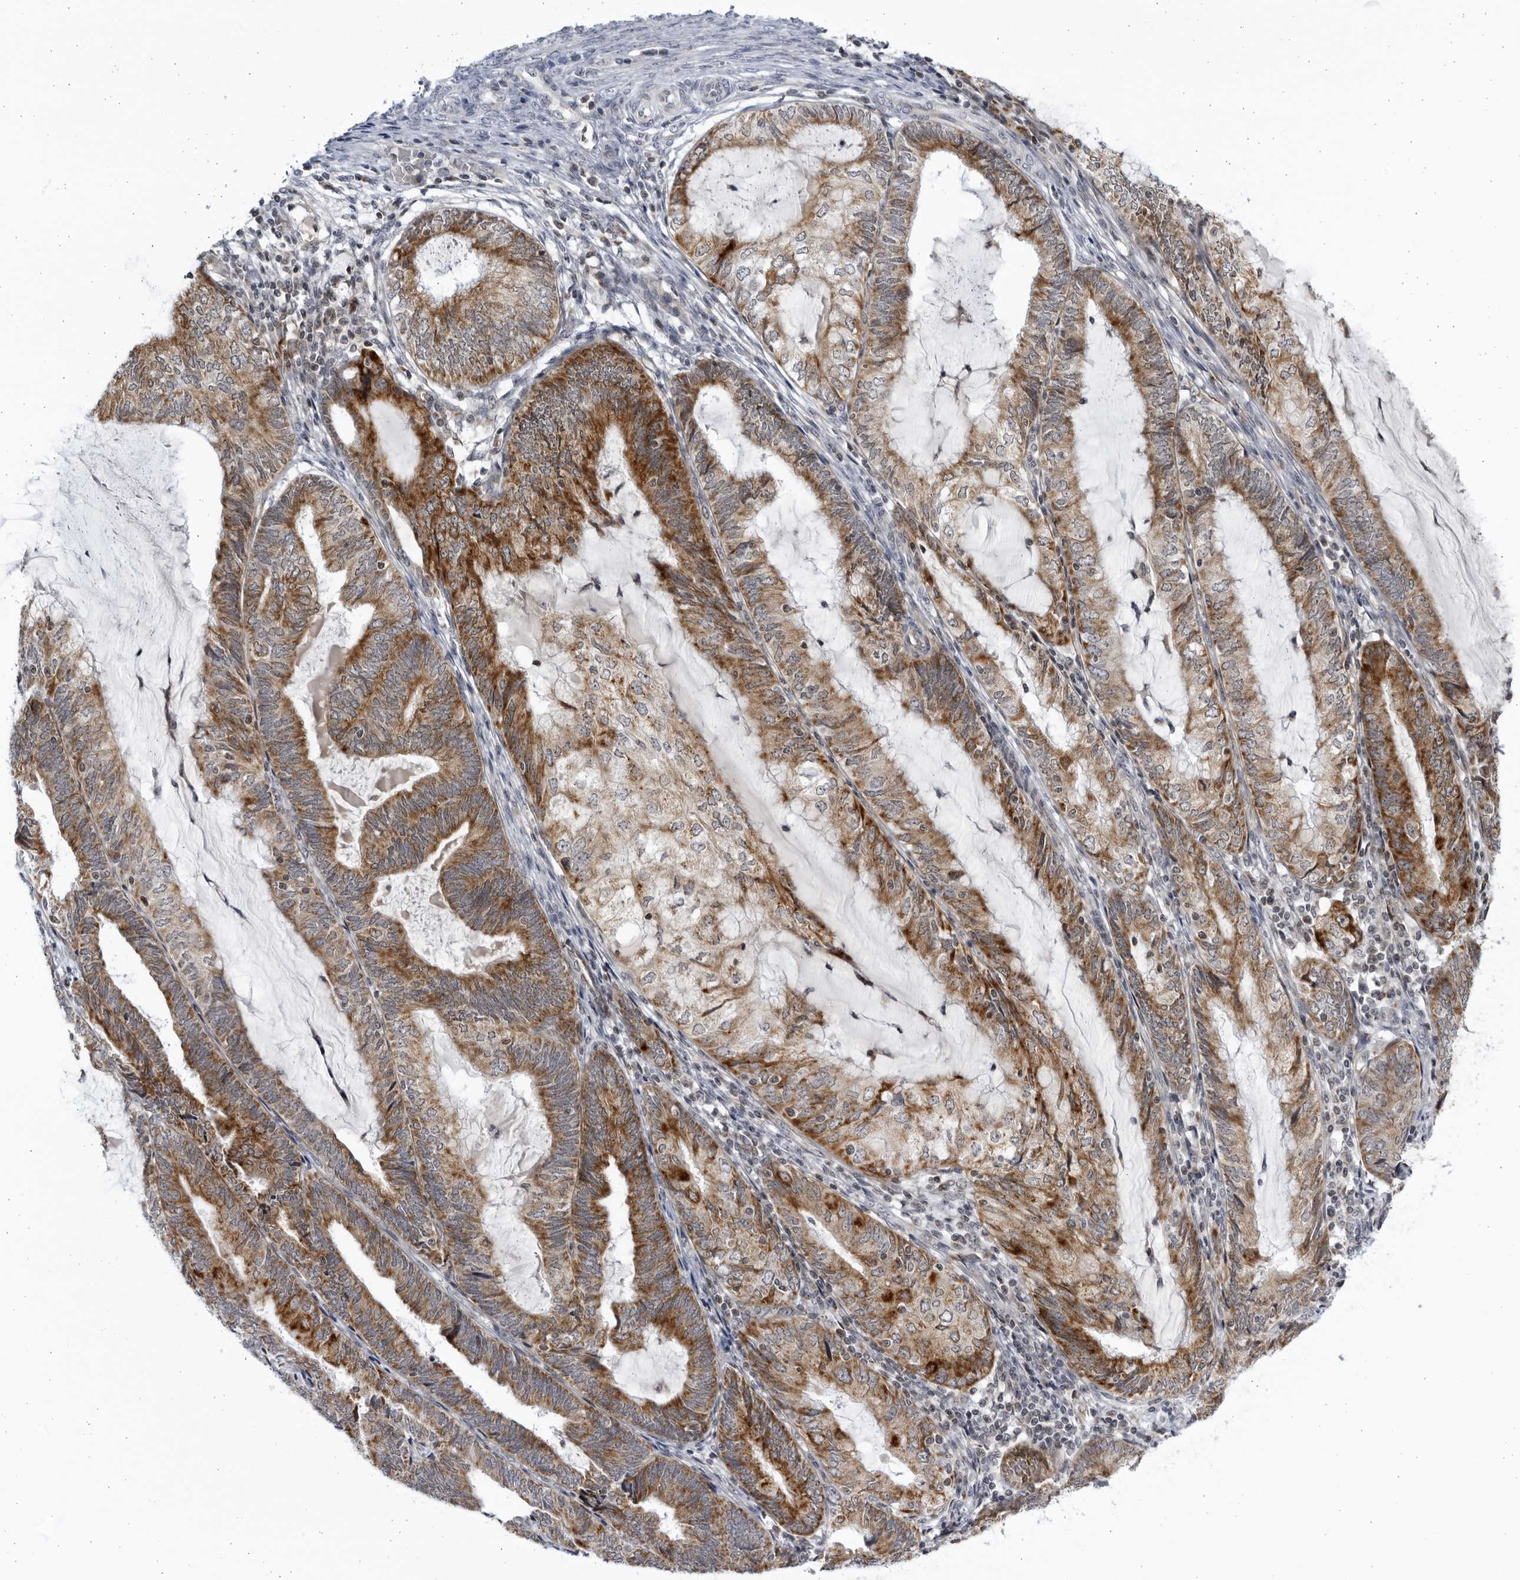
{"staining": {"intensity": "strong", "quantity": ">75%", "location": "cytoplasmic/membranous"}, "tissue": "endometrial cancer", "cell_type": "Tumor cells", "image_type": "cancer", "snomed": [{"axis": "morphology", "description": "Adenocarcinoma, NOS"}, {"axis": "topography", "description": "Endometrium"}], "caption": "Endometrial cancer (adenocarcinoma) stained with a brown dye shows strong cytoplasmic/membranous positive staining in approximately >75% of tumor cells.", "gene": "SLC25A22", "patient": {"sex": "female", "age": 81}}